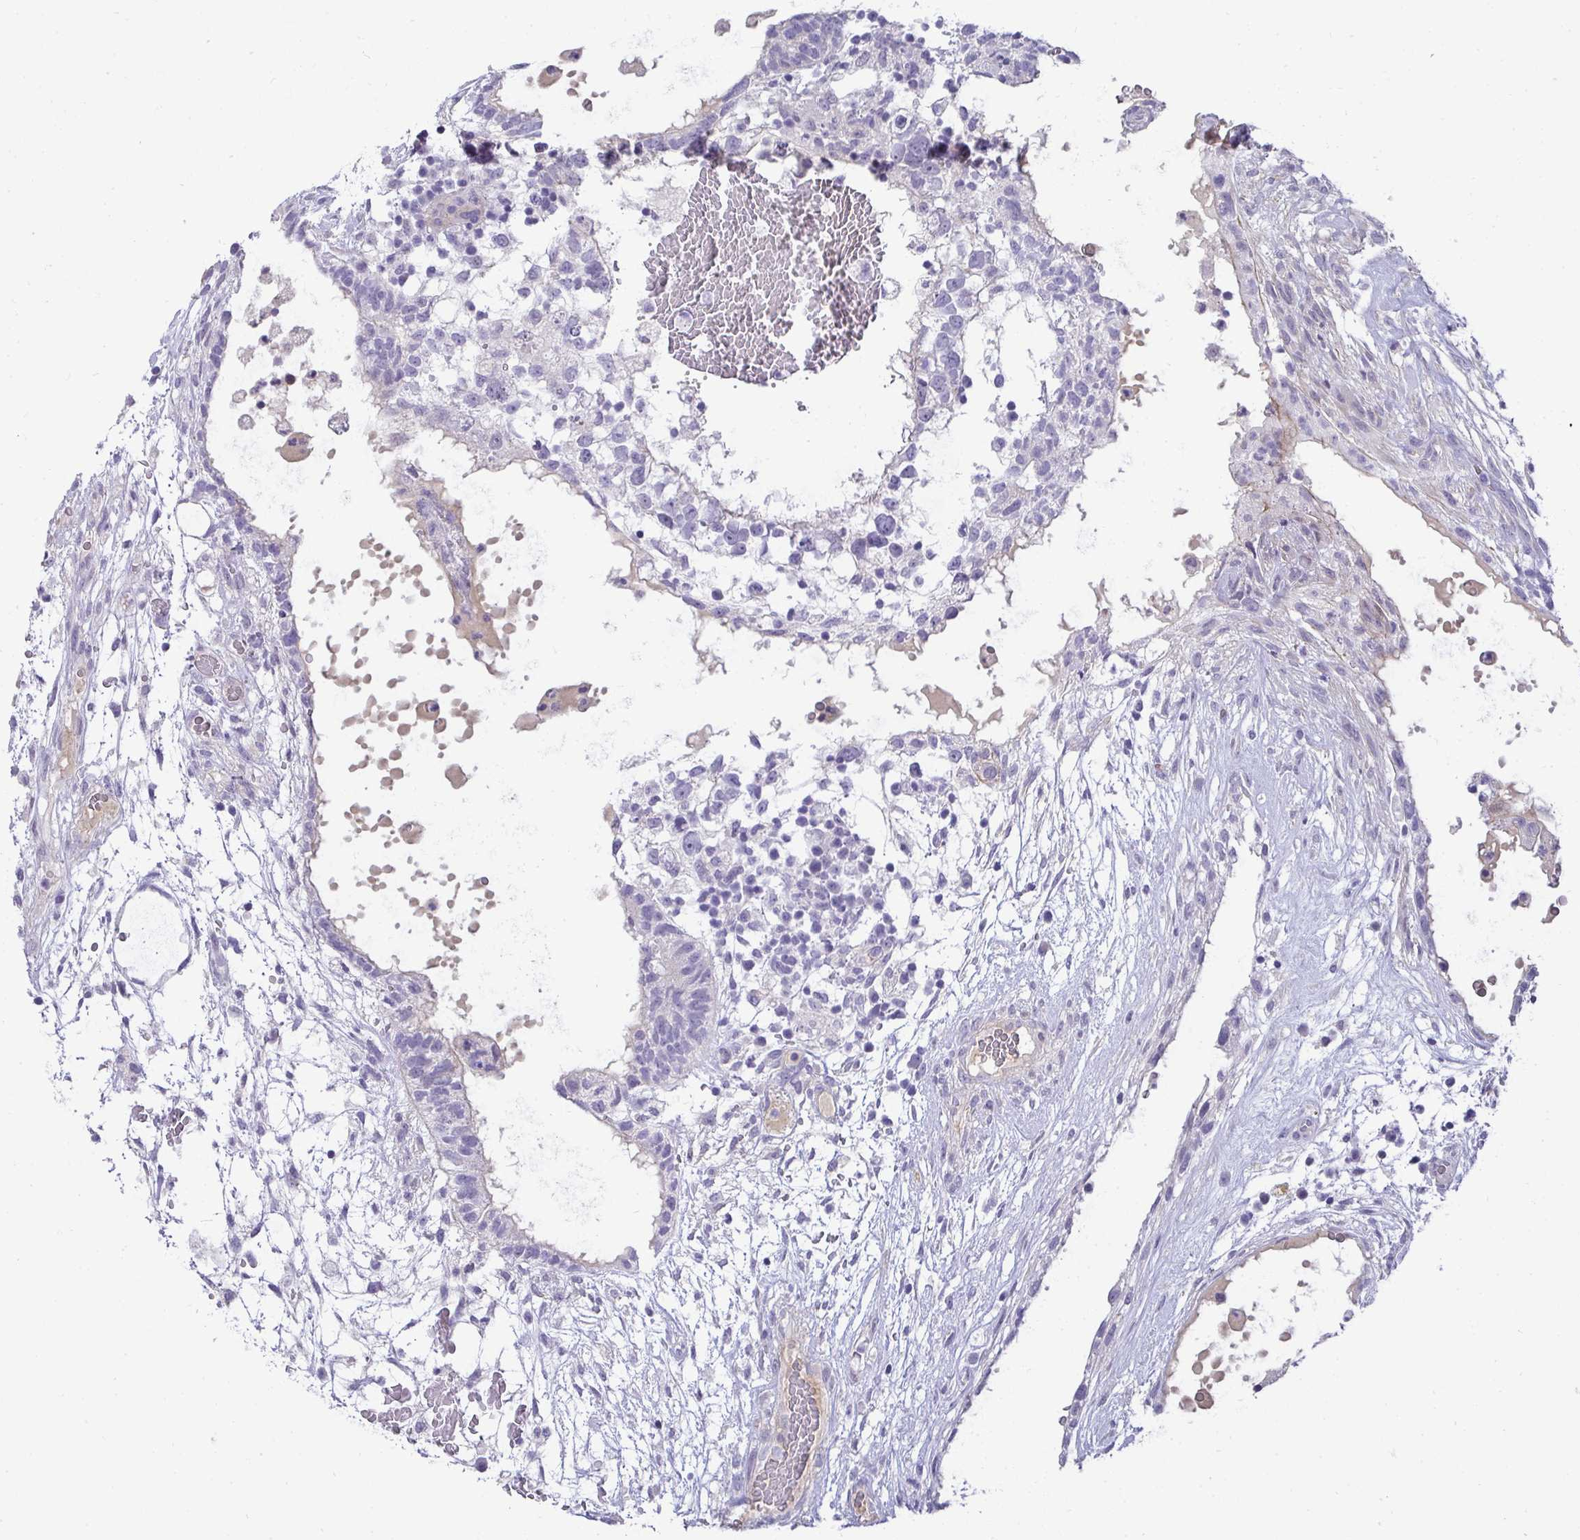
{"staining": {"intensity": "negative", "quantity": "none", "location": "none"}, "tissue": "testis cancer", "cell_type": "Tumor cells", "image_type": "cancer", "snomed": [{"axis": "morphology", "description": "Carcinoma, Embryonal, NOS"}, {"axis": "topography", "description": "Testis"}], "caption": "Immunohistochemistry histopathology image of testis embryonal carcinoma stained for a protein (brown), which displays no staining in tumor cells.", "gene": "AK5", "patient": {"sex": "male", "age": 32}}